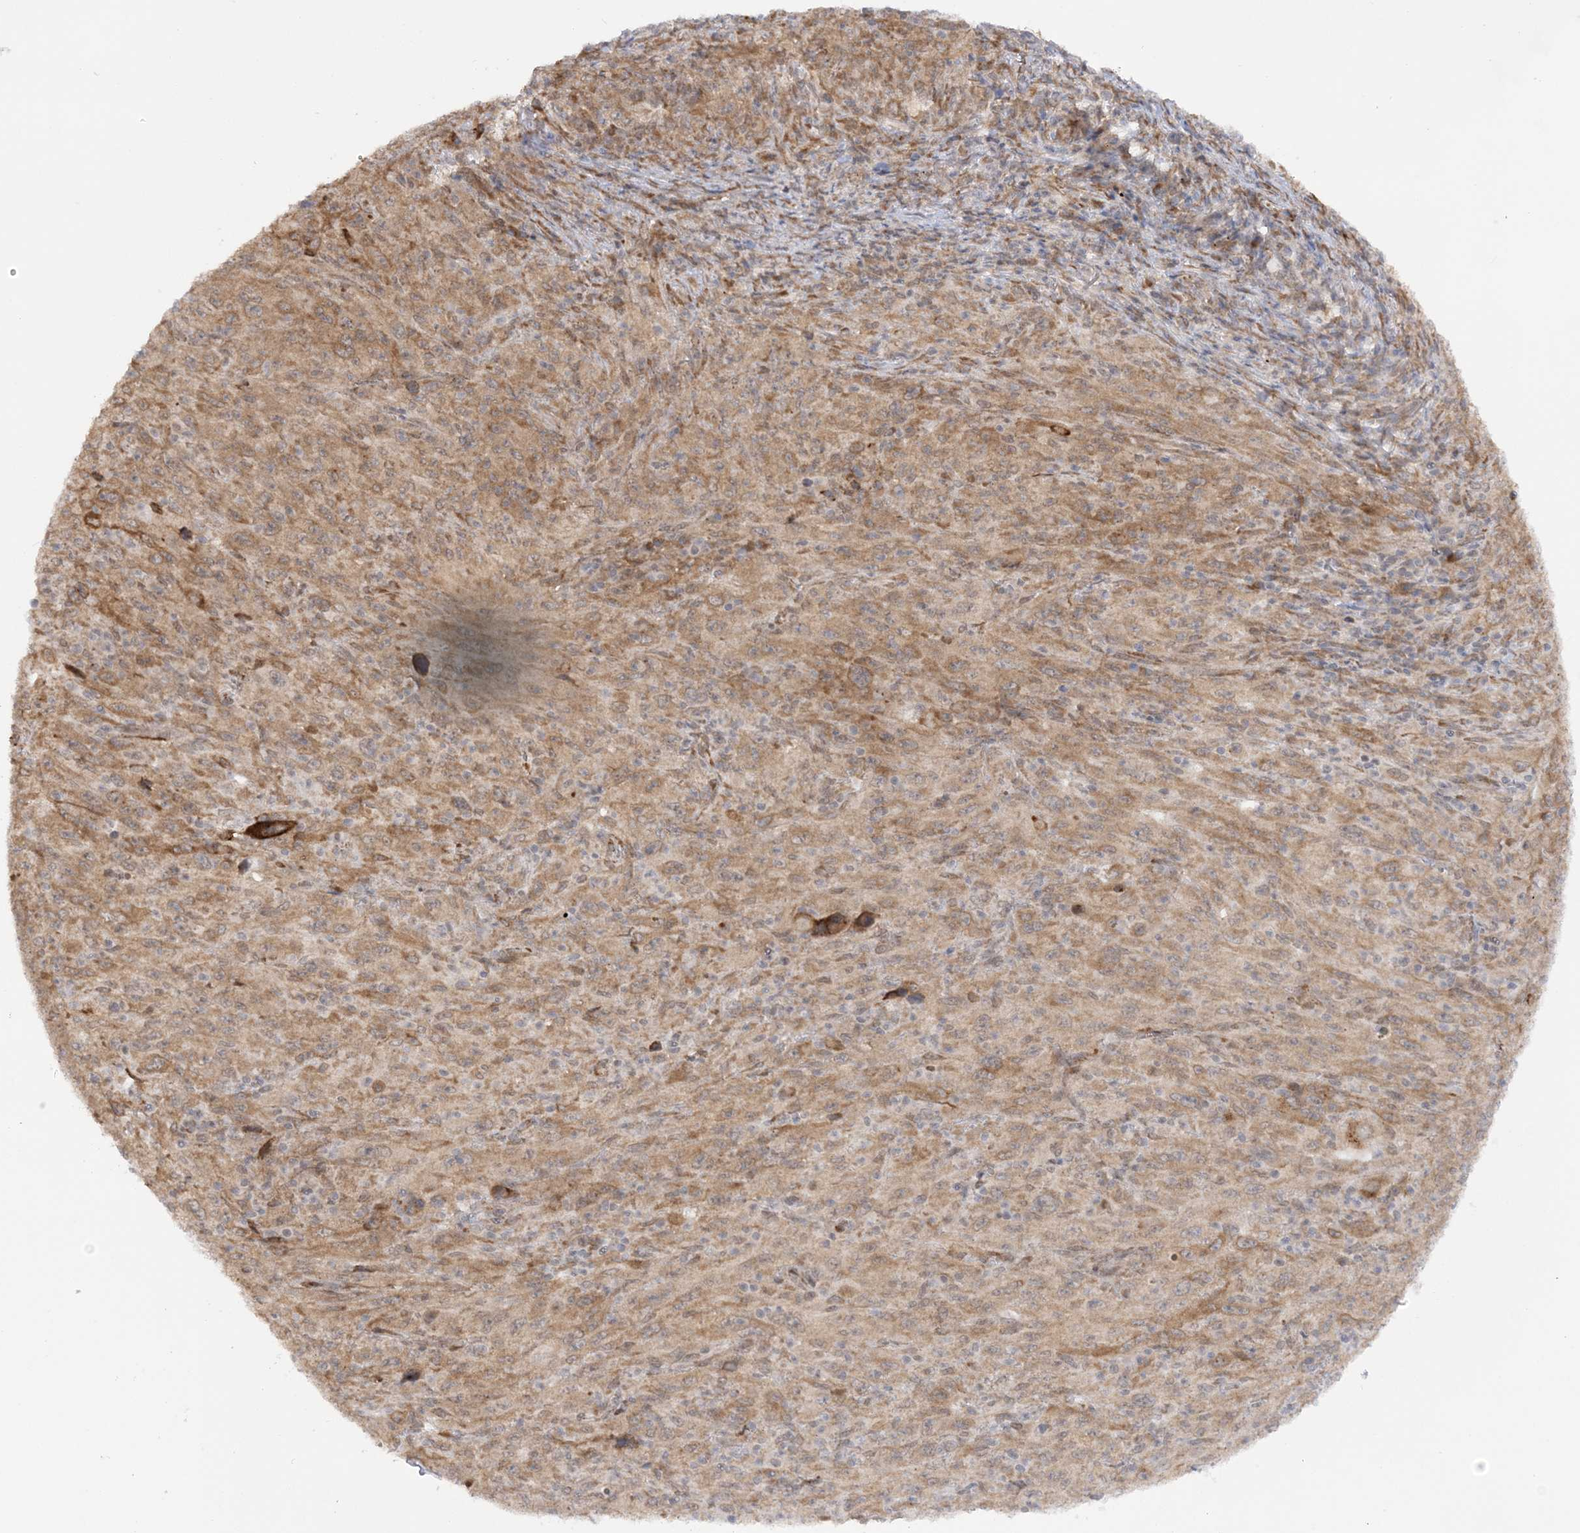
{"staining": {"intensity": "moderate", "quantity": ">75%", "location": "cytoplasmic/membranous"}, "tissue": "melanoma", "cell_type": "Tumor cells", "image_type": "cancer", "snomed": [{"axis": "morphology", "description": "Malignant melanoma, Metastatic site"}, {"axis": "topography", "description": "Skin"}], "caption": "Approximately >75% of tumor cells in malignant melanoma (metastatic site) reveal moderate cytoplasmic/membranous protein positivity as visualized by brown immunohistochemical staining.", "gene": "MRPL47", "patient": {"sex": "female", "age": 56}}